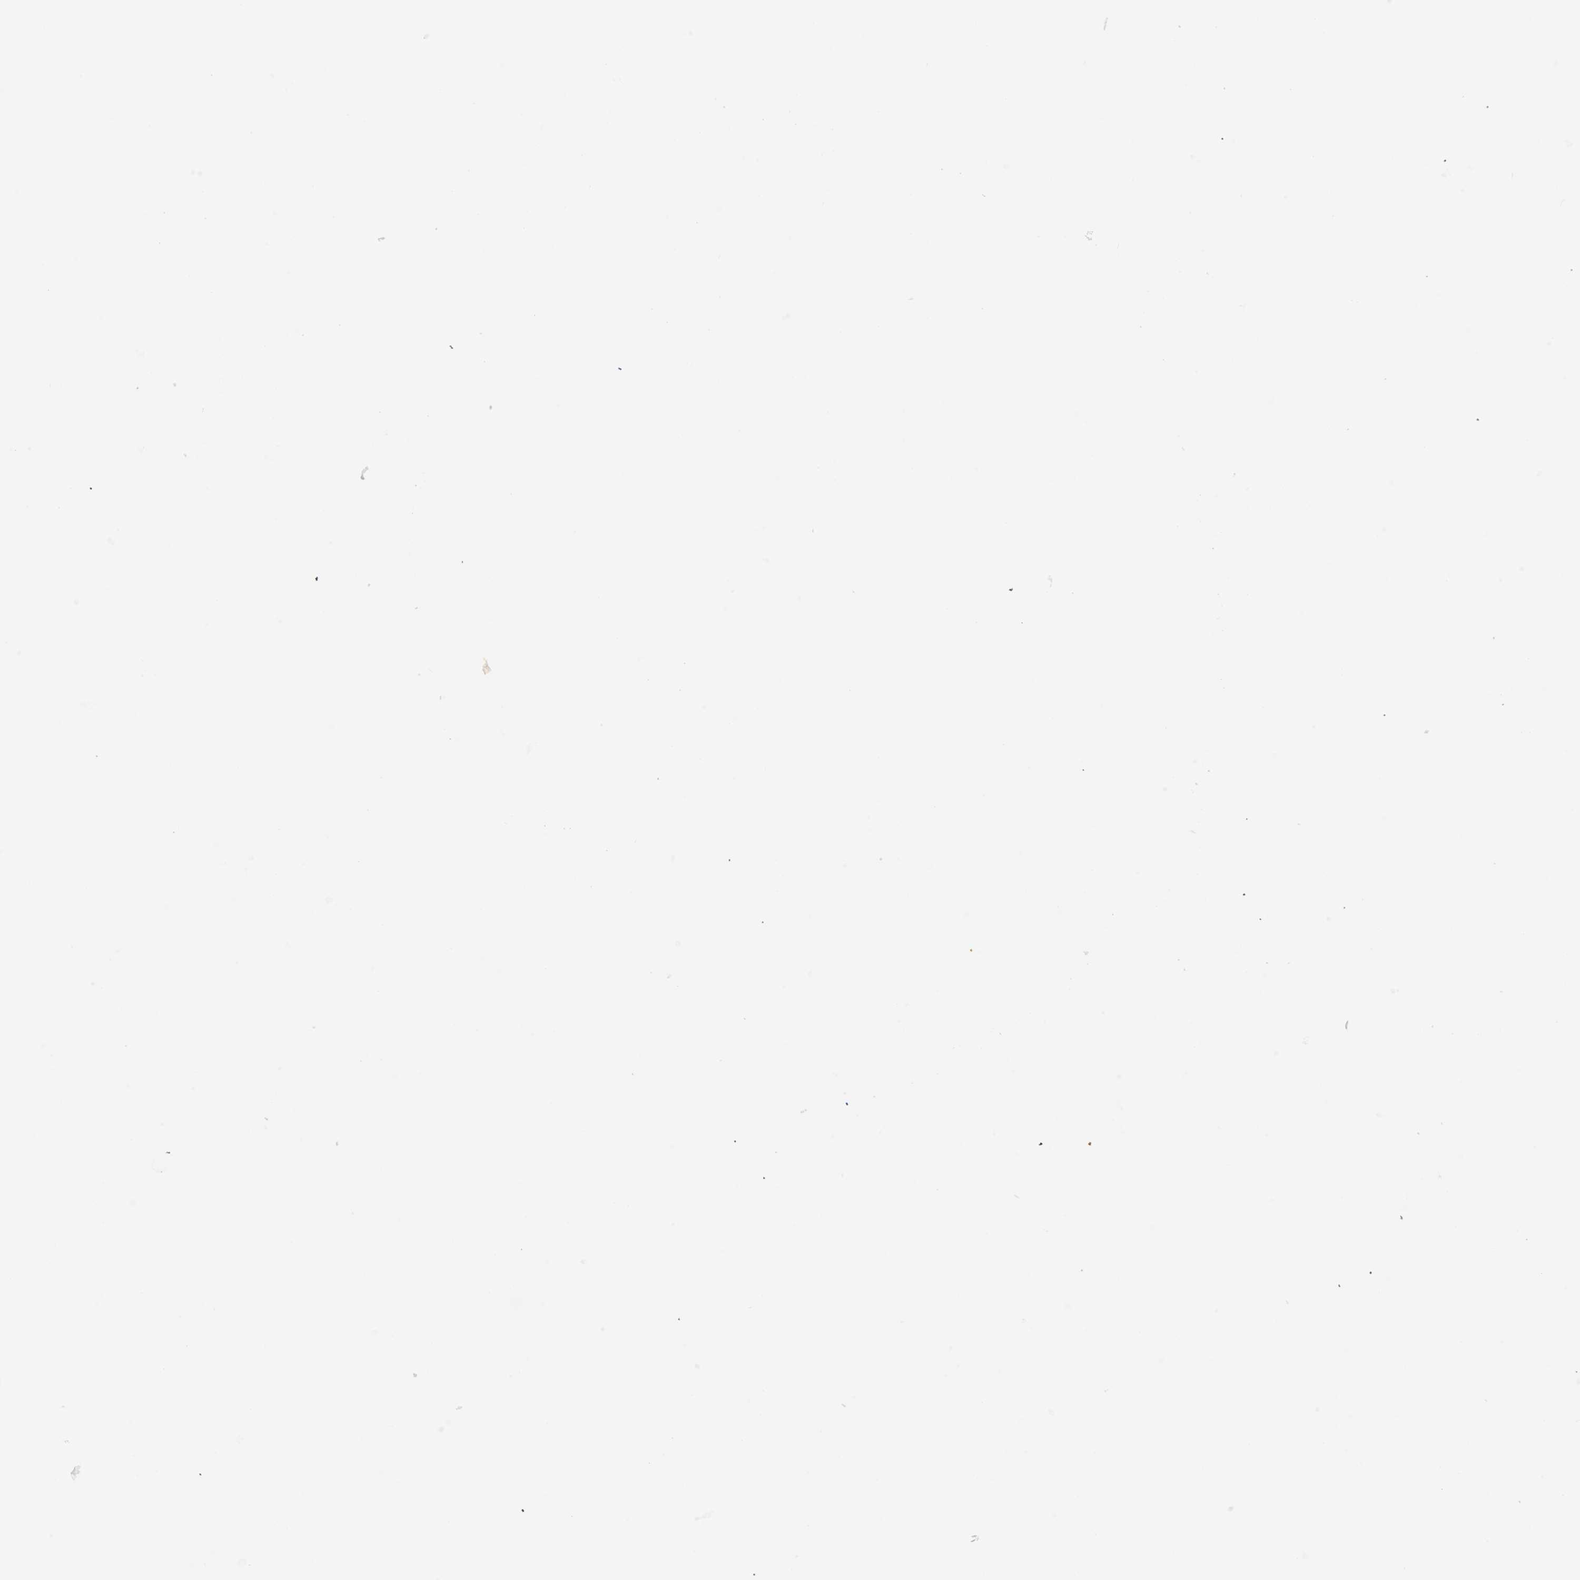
{"staining": {"intensity": "negative", "quantity": "none", "location": "none"}, "tissue": "adipose tissue", "cell_type": "Adipocytes", "image_type": "normal", "snomed": [{"axis": "morphology", "description": "Normal tissue, NOS"}, {"axis": "topography", "description": "Vascular tissue"}], "caption": "The image demonstrates no staining of adipocytes in benign adipose tissue. (DAB immunohistochemistry, high magnification).", "gene": "MLLT10", "patient": {"sex": "male", "age": 41}}